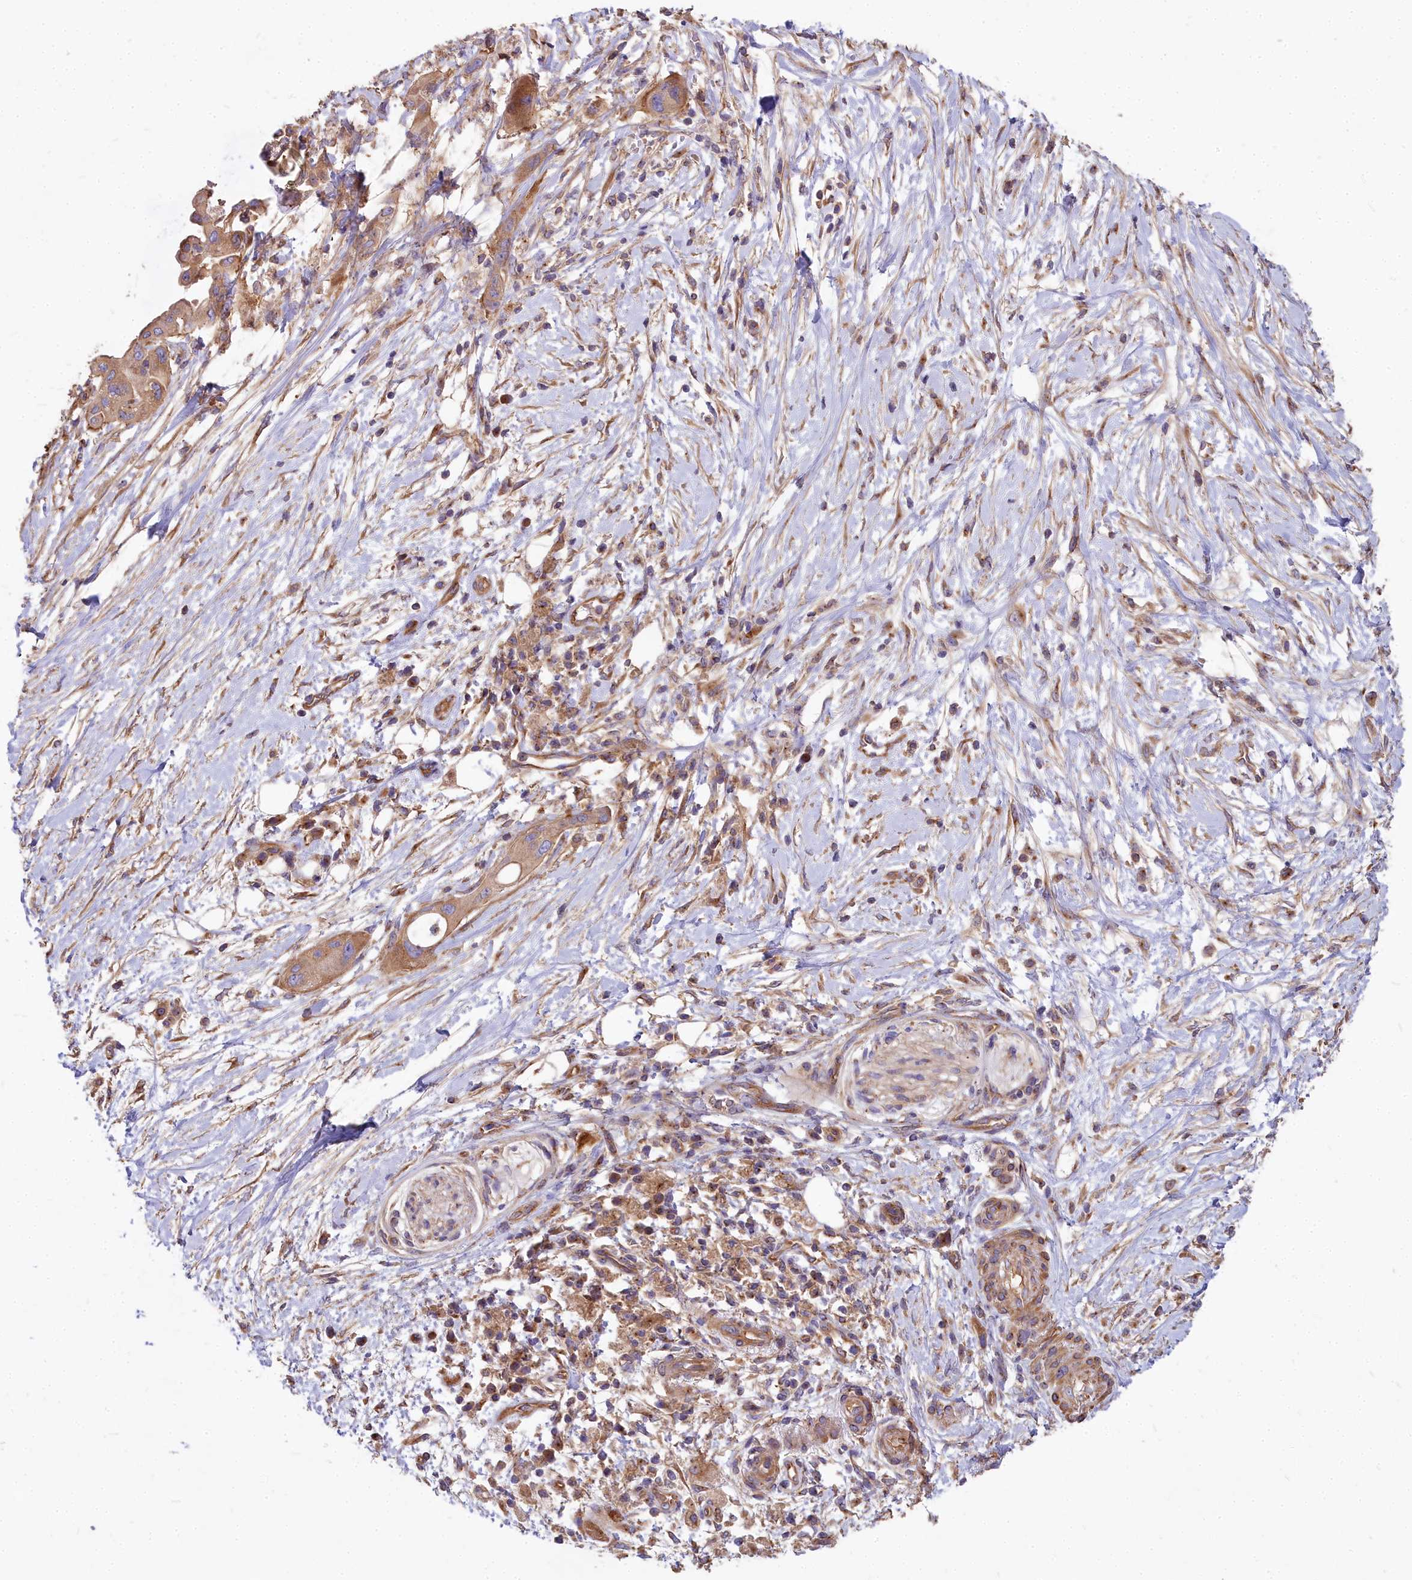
{"staining": {"intensity": "moderate", "quantity": ">75%", "location": "cytoplasmic/membranous"}, "tissue": "pancreatic cancer", "cell_type": "Tumor cells", "image_type": "cancer", "snomed": [{"axis": "morphology", "description": "Adenocarcinoma, NOS"}, {"axis": "topography", "description": "Pancreas"}], "caption": "The photomicrograph displays immunohistochemical staining of pancreatic cancer. There is moderate cytoplasmic/membranous positivity is appreciated in about >75% of tumor cells. (IHC, brightfield microscopy, high magnification).", "gene": "DCTN3", "patient": {"sex": "male", "age": 68}}